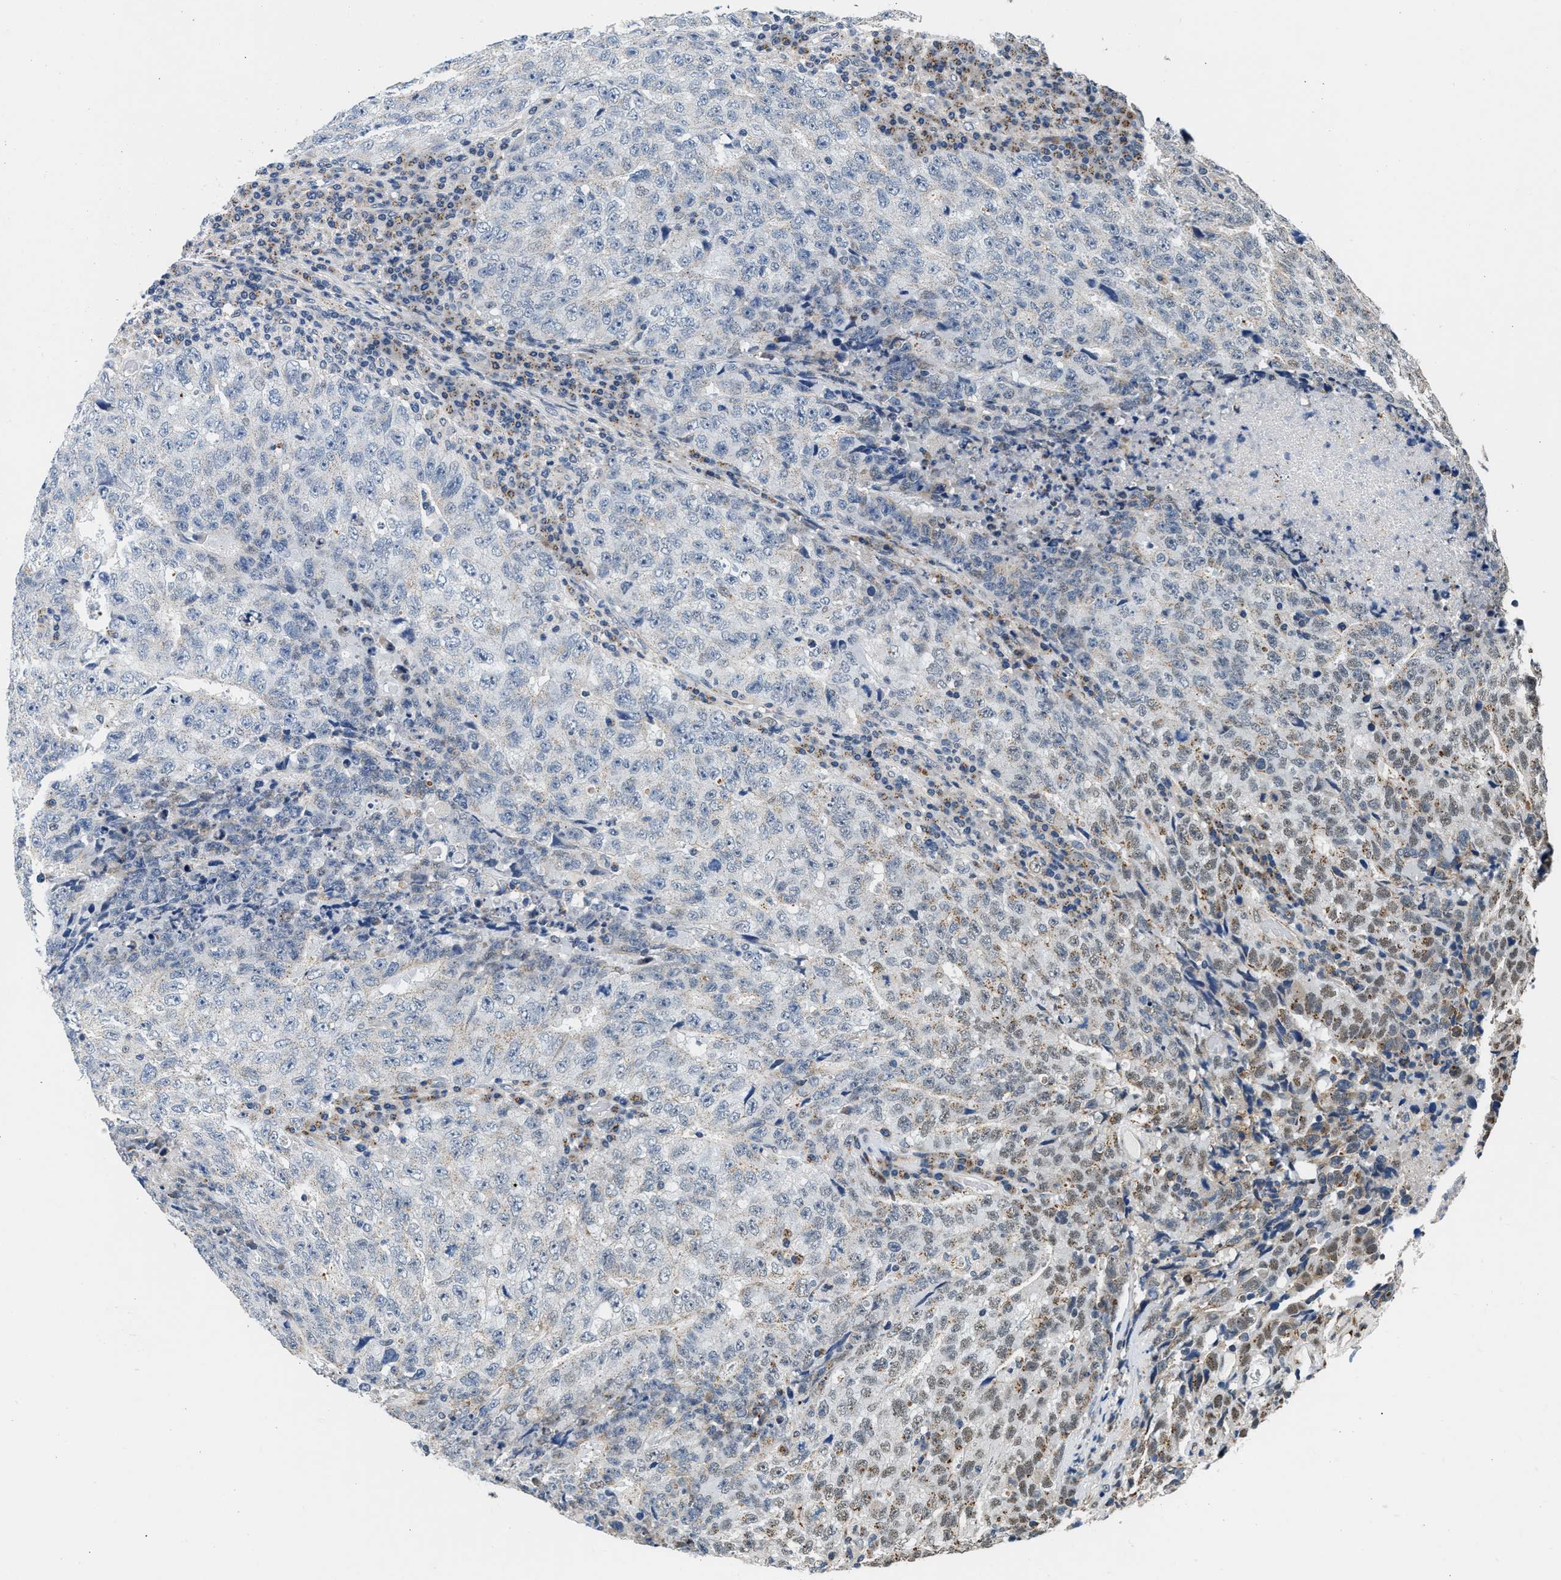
{"staining": {"intensity": "weak", "quantity": "<25%", "location": "cytoplasmic/membranous"}, "tissue": "testis cancer", "cell_type": "Tumor cells", "image_type": "cancer", "snomed": [{"axis": "morphology", "description": "Necrosis, NOS"}, {"axis": "morphology", "description": "Carcinoma, Embryonal, NOS"}, {"axis": "topography", "description": "Testis"}], "caption": "Protein analysis of testis cancer (embryonal carcinoma) displays no significant expression in tumor cells.", "gene": "KCNMB2", "patient": {"sex": "male", "age": 19}}